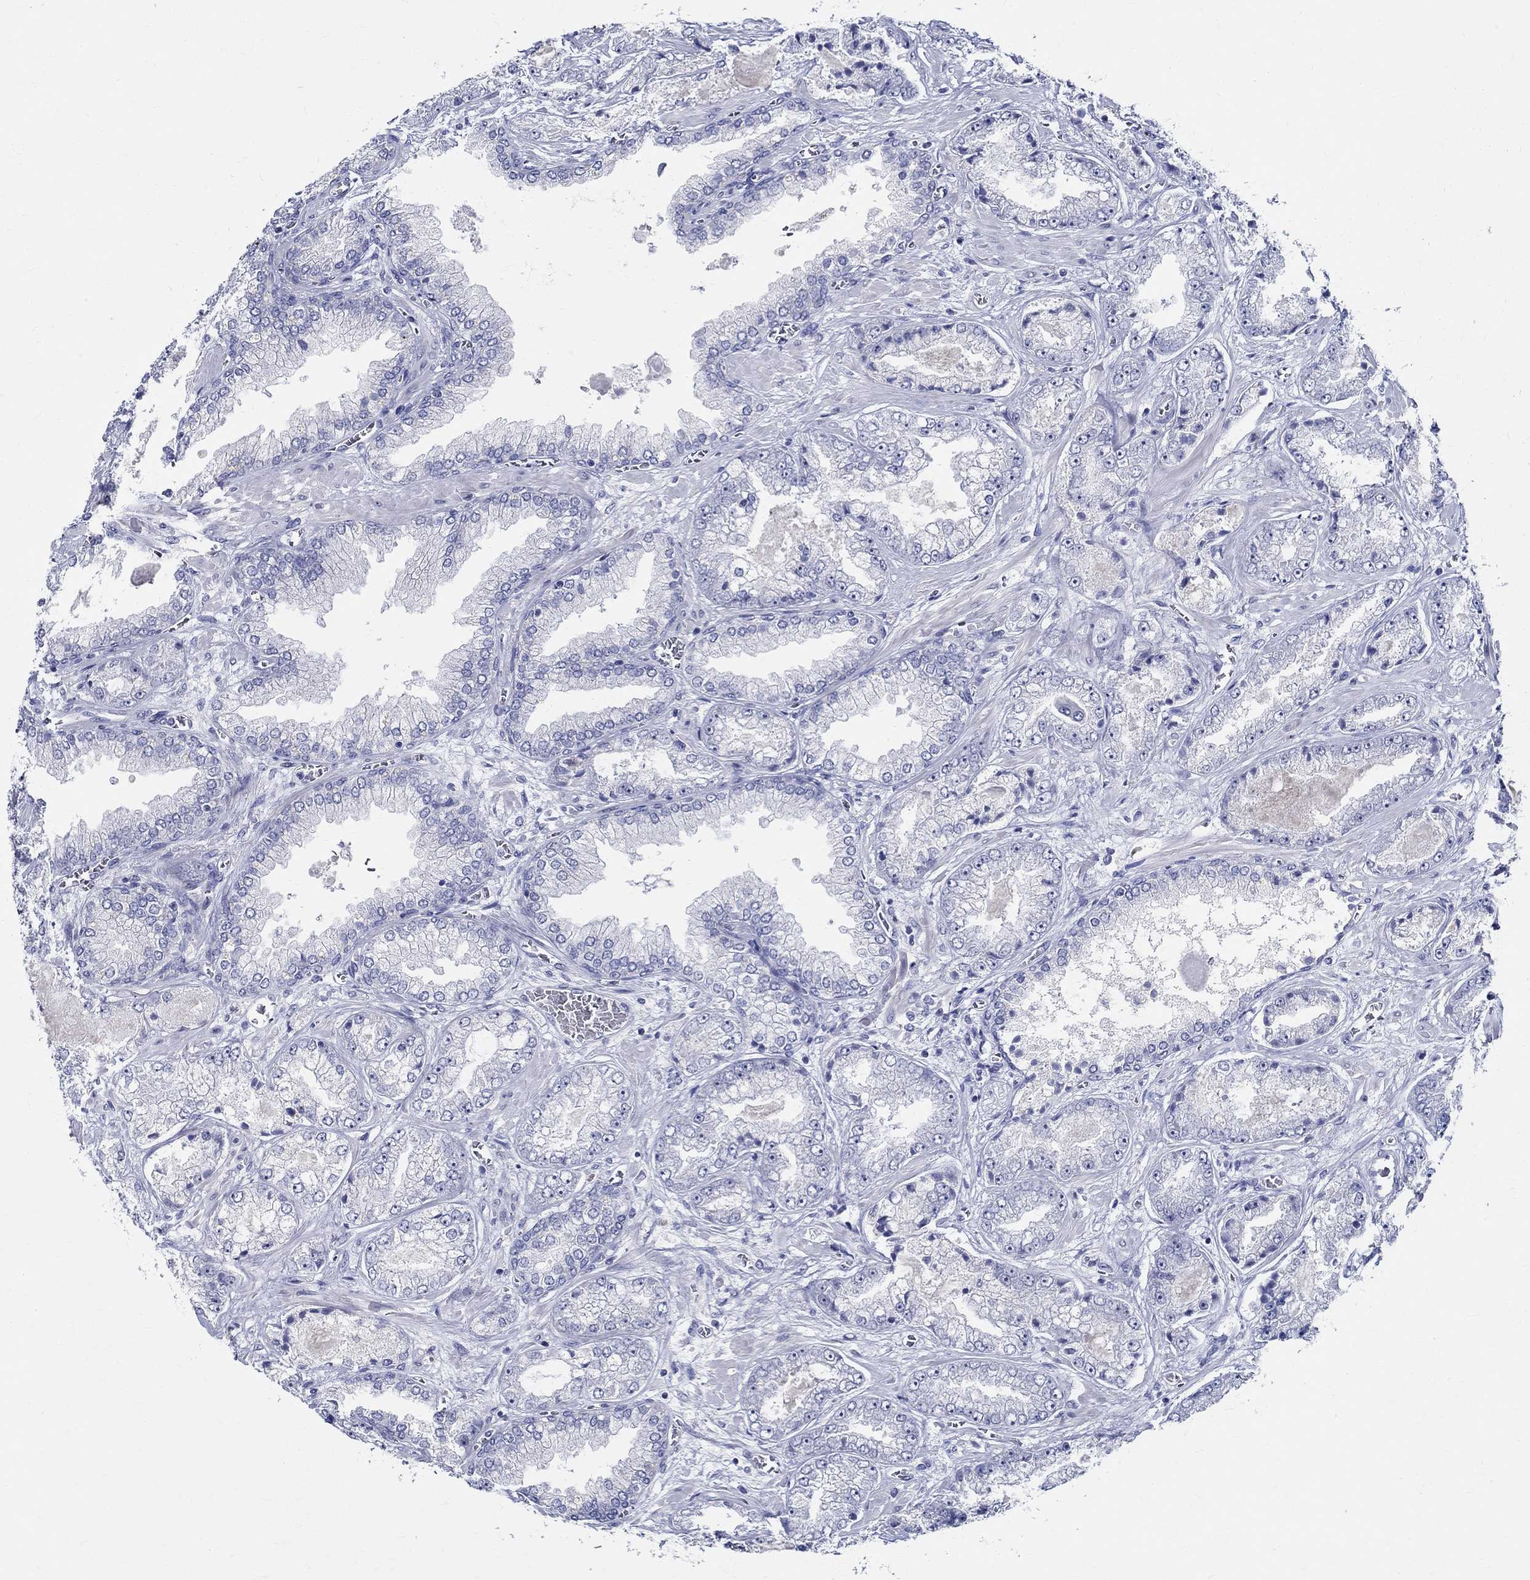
{"staining": {"intensity": "negative", "quantity": "none", "location": "none"}, "tissue": "prostate cancer", "cell_type": "Tumor cells", "image_type": "cancer", "snomed": [{"axis": "morphology", "description": "Adenocarcinoma, Low grade"}, {"axis": "topography", "description": "Prostate"}], "caption": "This histopathology image is of prostate adenocarcinoma (low-grade) stained with immunohistochemistry to label a protein in brown with the nuclei are counter-stained blue. There is no staining in tumor cells.", "gene": "CETN1", "patient": {"sex": "male", "age": 57}}